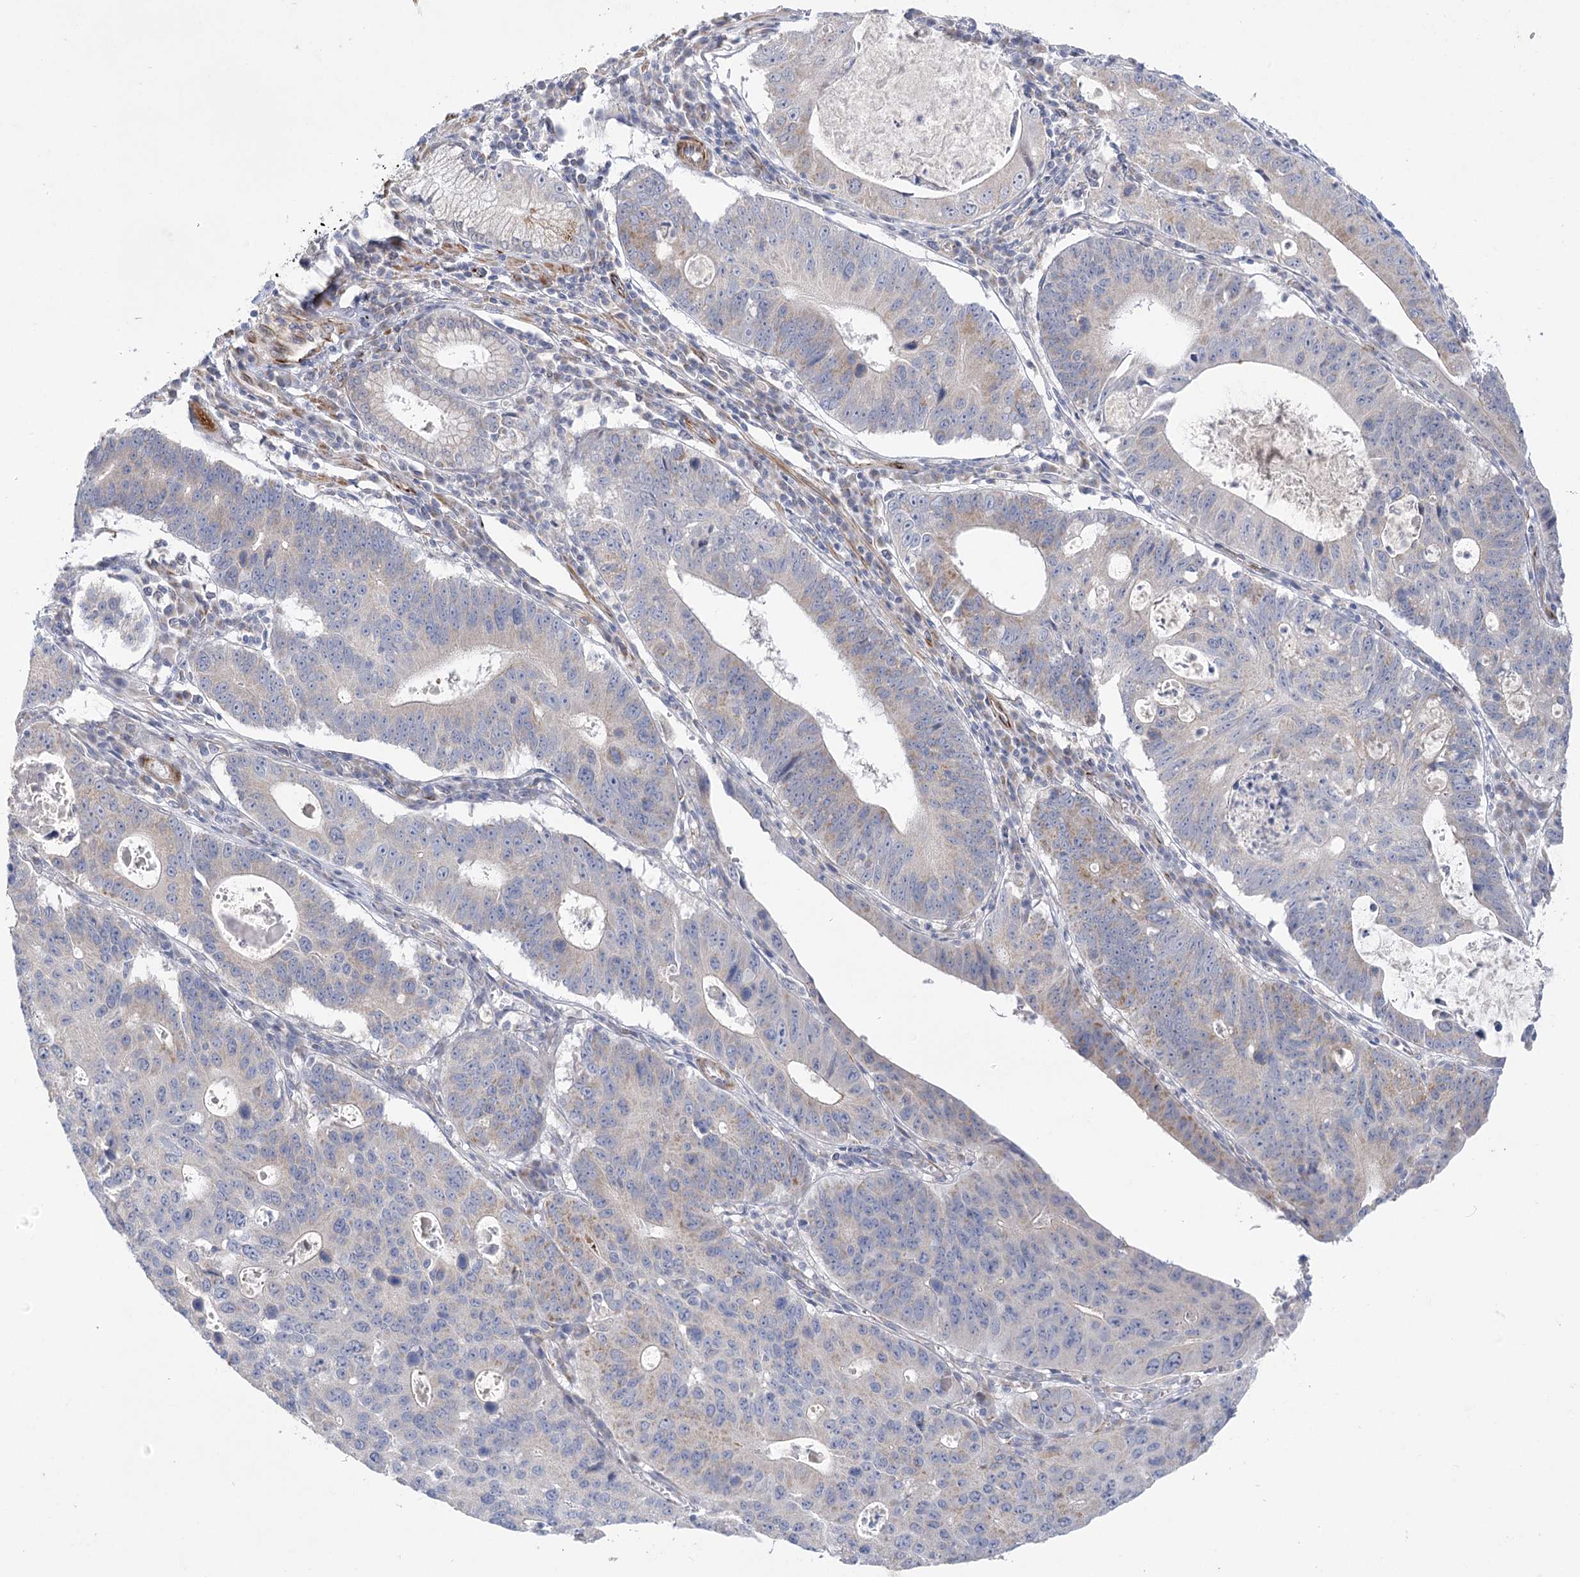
{"staining": {"intensity": "weak", "quantity": "<25%", "location": "cytoplasmic/membranous"}, "tissue": "stomach cancer", "cell_type": "Tumor cells", "image_type": "cancer", "snomed": [{"axis": "morphology", "description": "Adenocarcinoma, NOS"}, {"axis": "topography", "description": "Stomach"}], "caption": "Immunohistochemistry (IHC) photomicrograph of adenocarcinoma (stomach) stained for a protein (brown), which displays no staining in tumor cells.", "gene": "DHTKD1", "patient": {"sex": "male", "age": 59}}